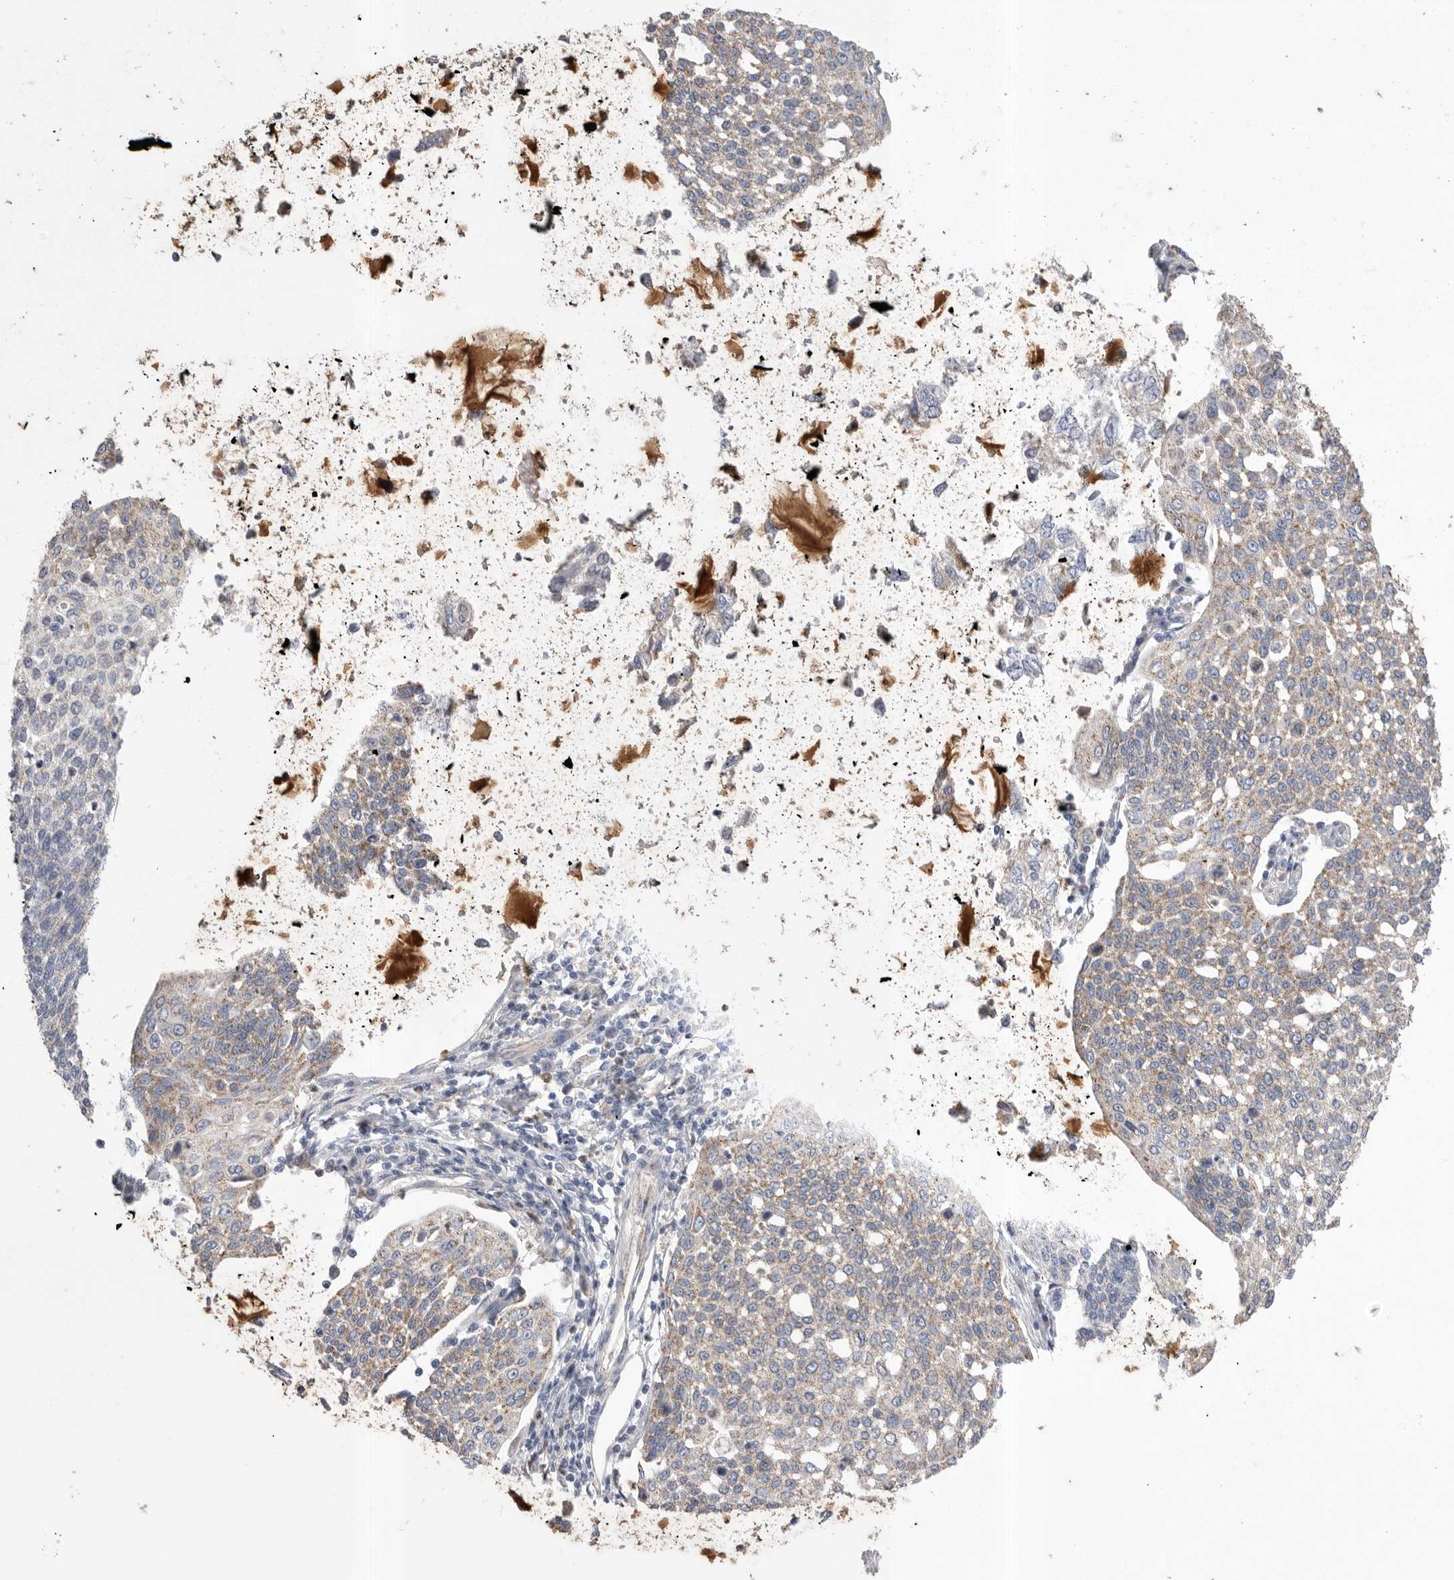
{"staining": {"intensity": "weak", "quantity": ">75%", "location": "cytoplasmic/membranous"}, "tissue": "cervical cancer", "cell_type": "Tumor cells", "image_type": "cancer", "snomed": [{"axis": "morphology", "description": "Squamous cell carcinoma, NOS"}, {"axis": "topography", "description": "Cervix"}], "caption": "The immunohistochemical stain highlights weak cytoplasmic/membranous staining in tumor cells of cervical cancer (squamous cell carcinoma) tissue.", "gene": "CCDC126", "patient": {"sex": "female", "age": 34}}